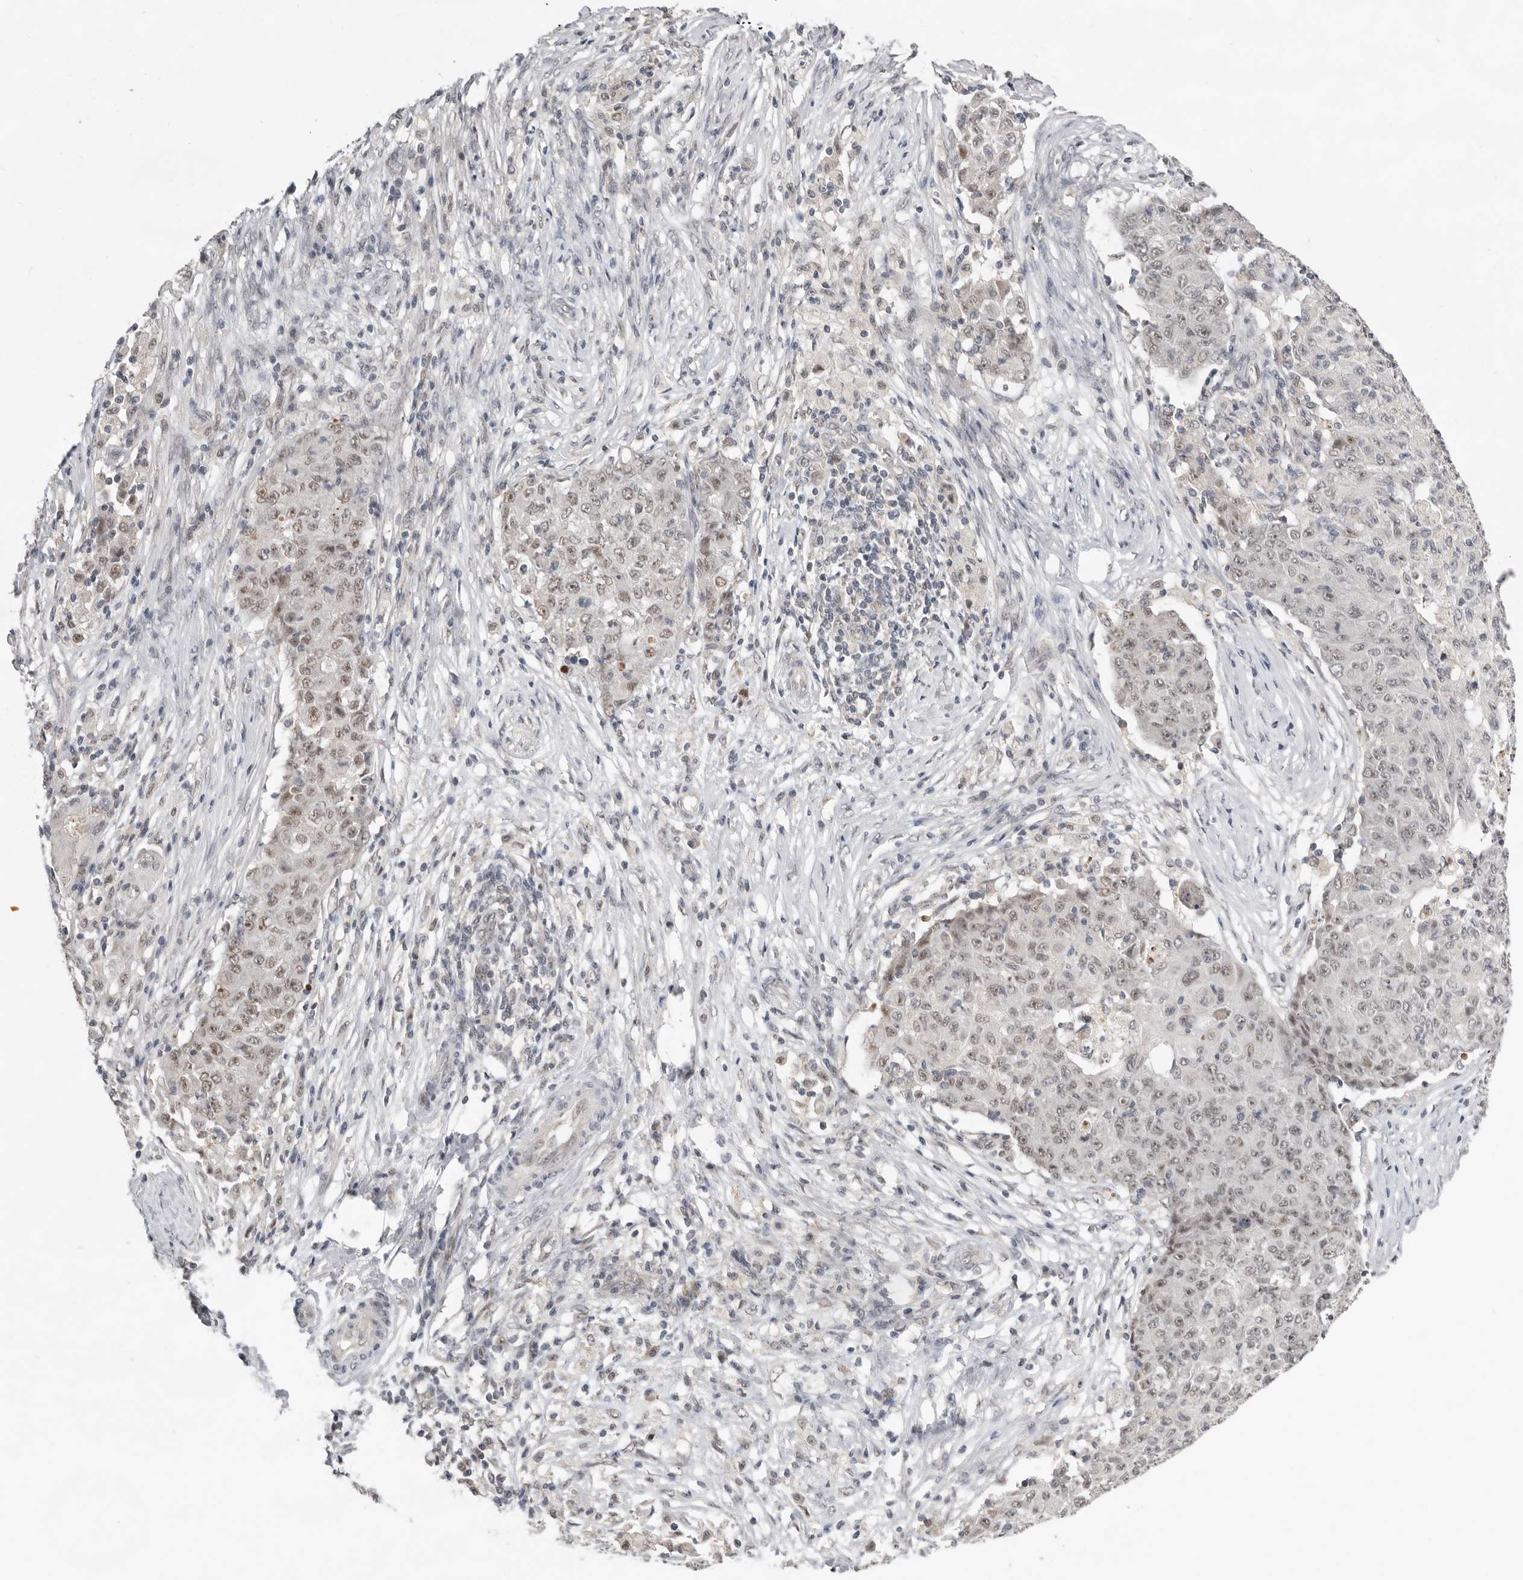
{"staining": {"intensity": "weak", "quantity": ">75%", "location": "nuclear"}, "tissue": "ovarian cancer", "cell_type": "Tumor cells", "image_type": "cancer", "snomed": [{"axis": "morphology", "description": "Carcinoma, endometroid"}, {"axis": "topography", "description": "Ovary"}], "caption": "This is an image of IHC staining of ovarian cancer (endometroid carcinoma), which shows weak expression in the nuclear of tumor cells.", "gene": "BRCA2", "patient": {"sex": "female", "age": 42}}